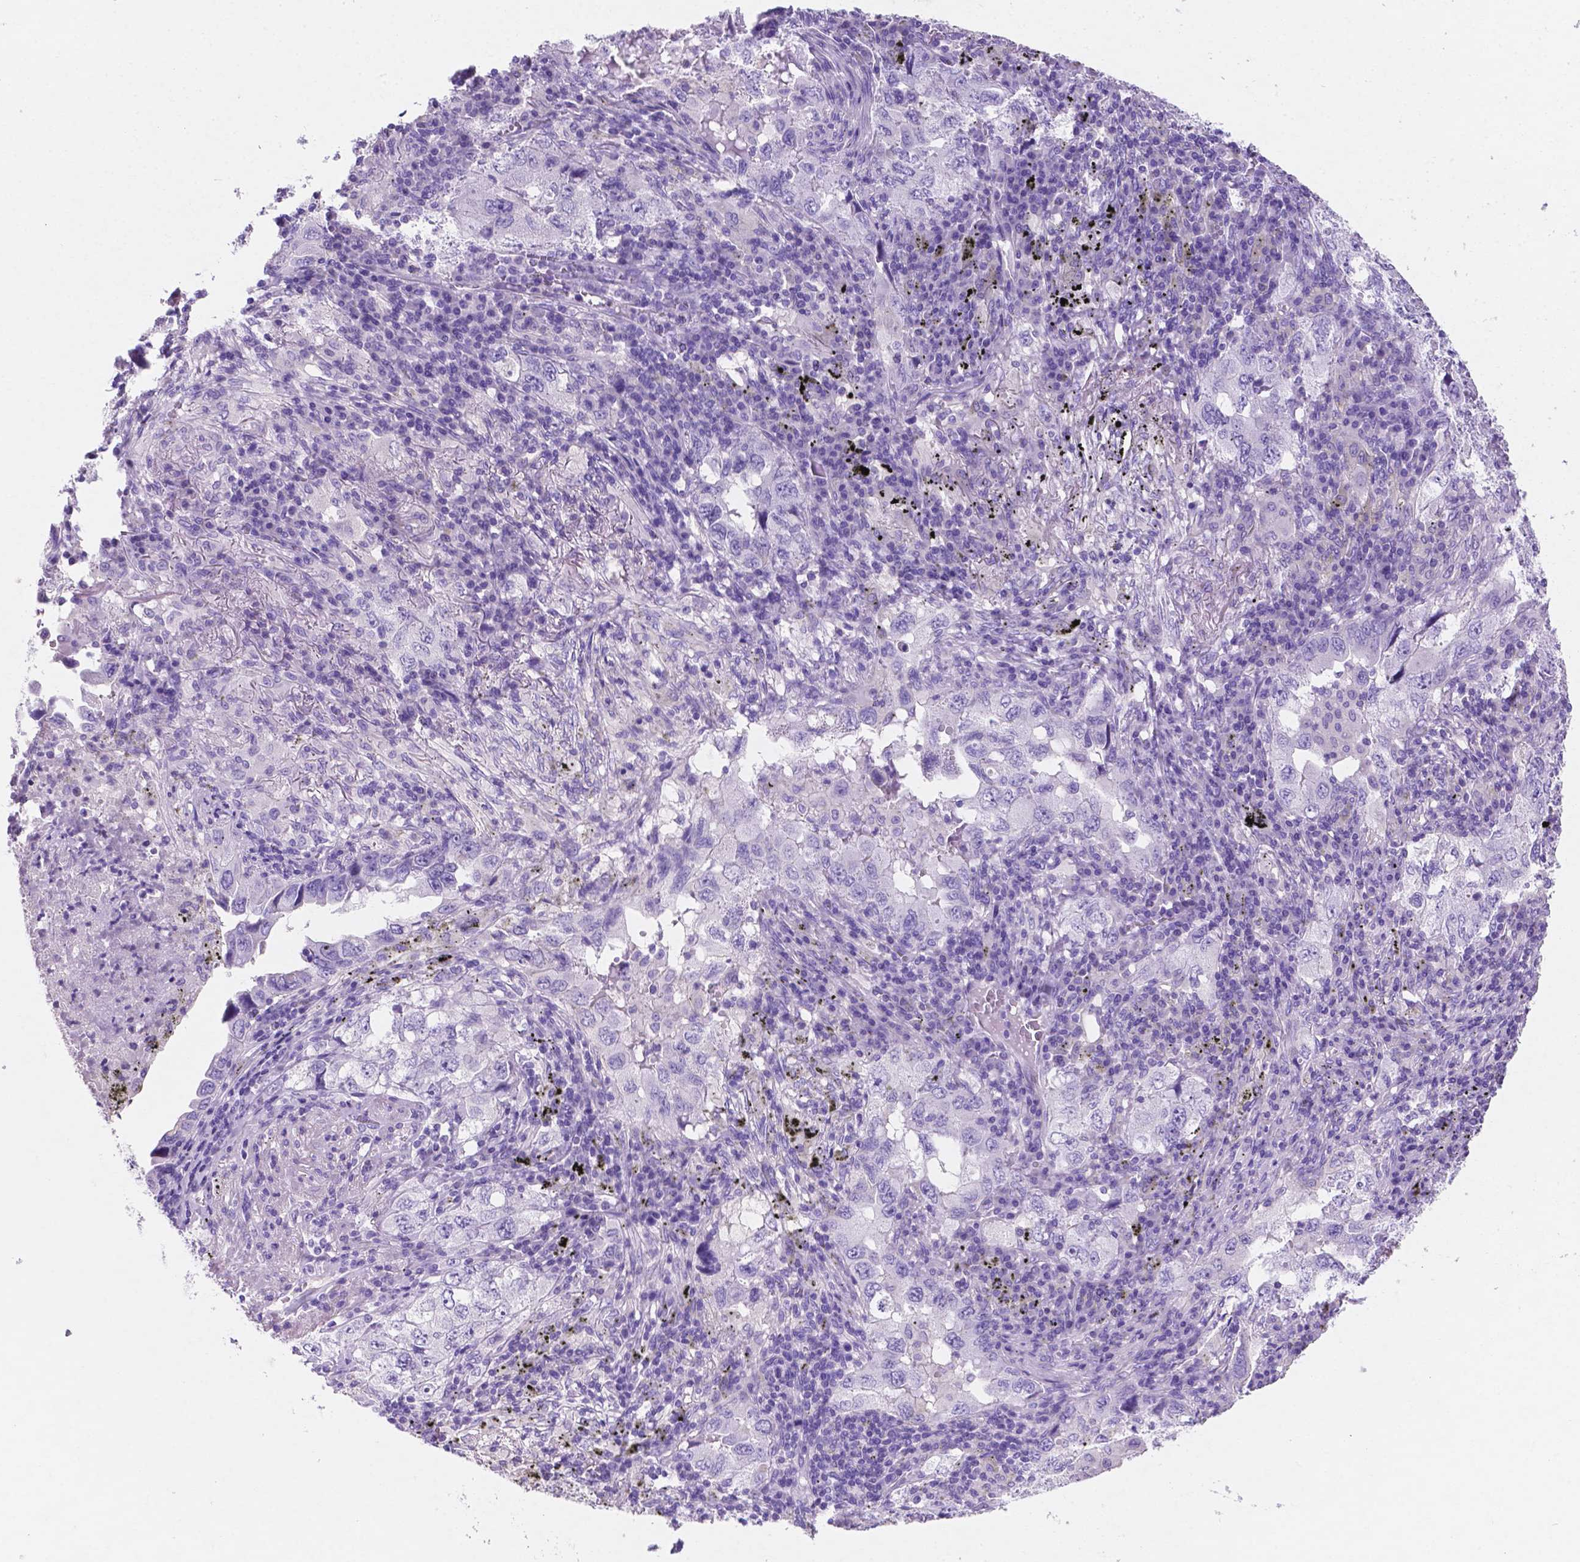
{"staining": {"intensity": "negative", "quantity": "none", "location": "none"}, "tissue": "lung cancer", "cell_type": "Tumor cells", "image_type": "cancer", "snomed": [{"axis": "morphology", "description": "Adenocarcinoma, NOS"}, {"axis": "topography", "description": "Lung"}], "caption": "DAB (3,3'-diaminobenzidine) immunohistochemical staining of human adenocarcinoma (lung) reveals no significant expression in tumor cells.", "gene": "POU4F1", "patient": {"sex": "female", "age": 57}}